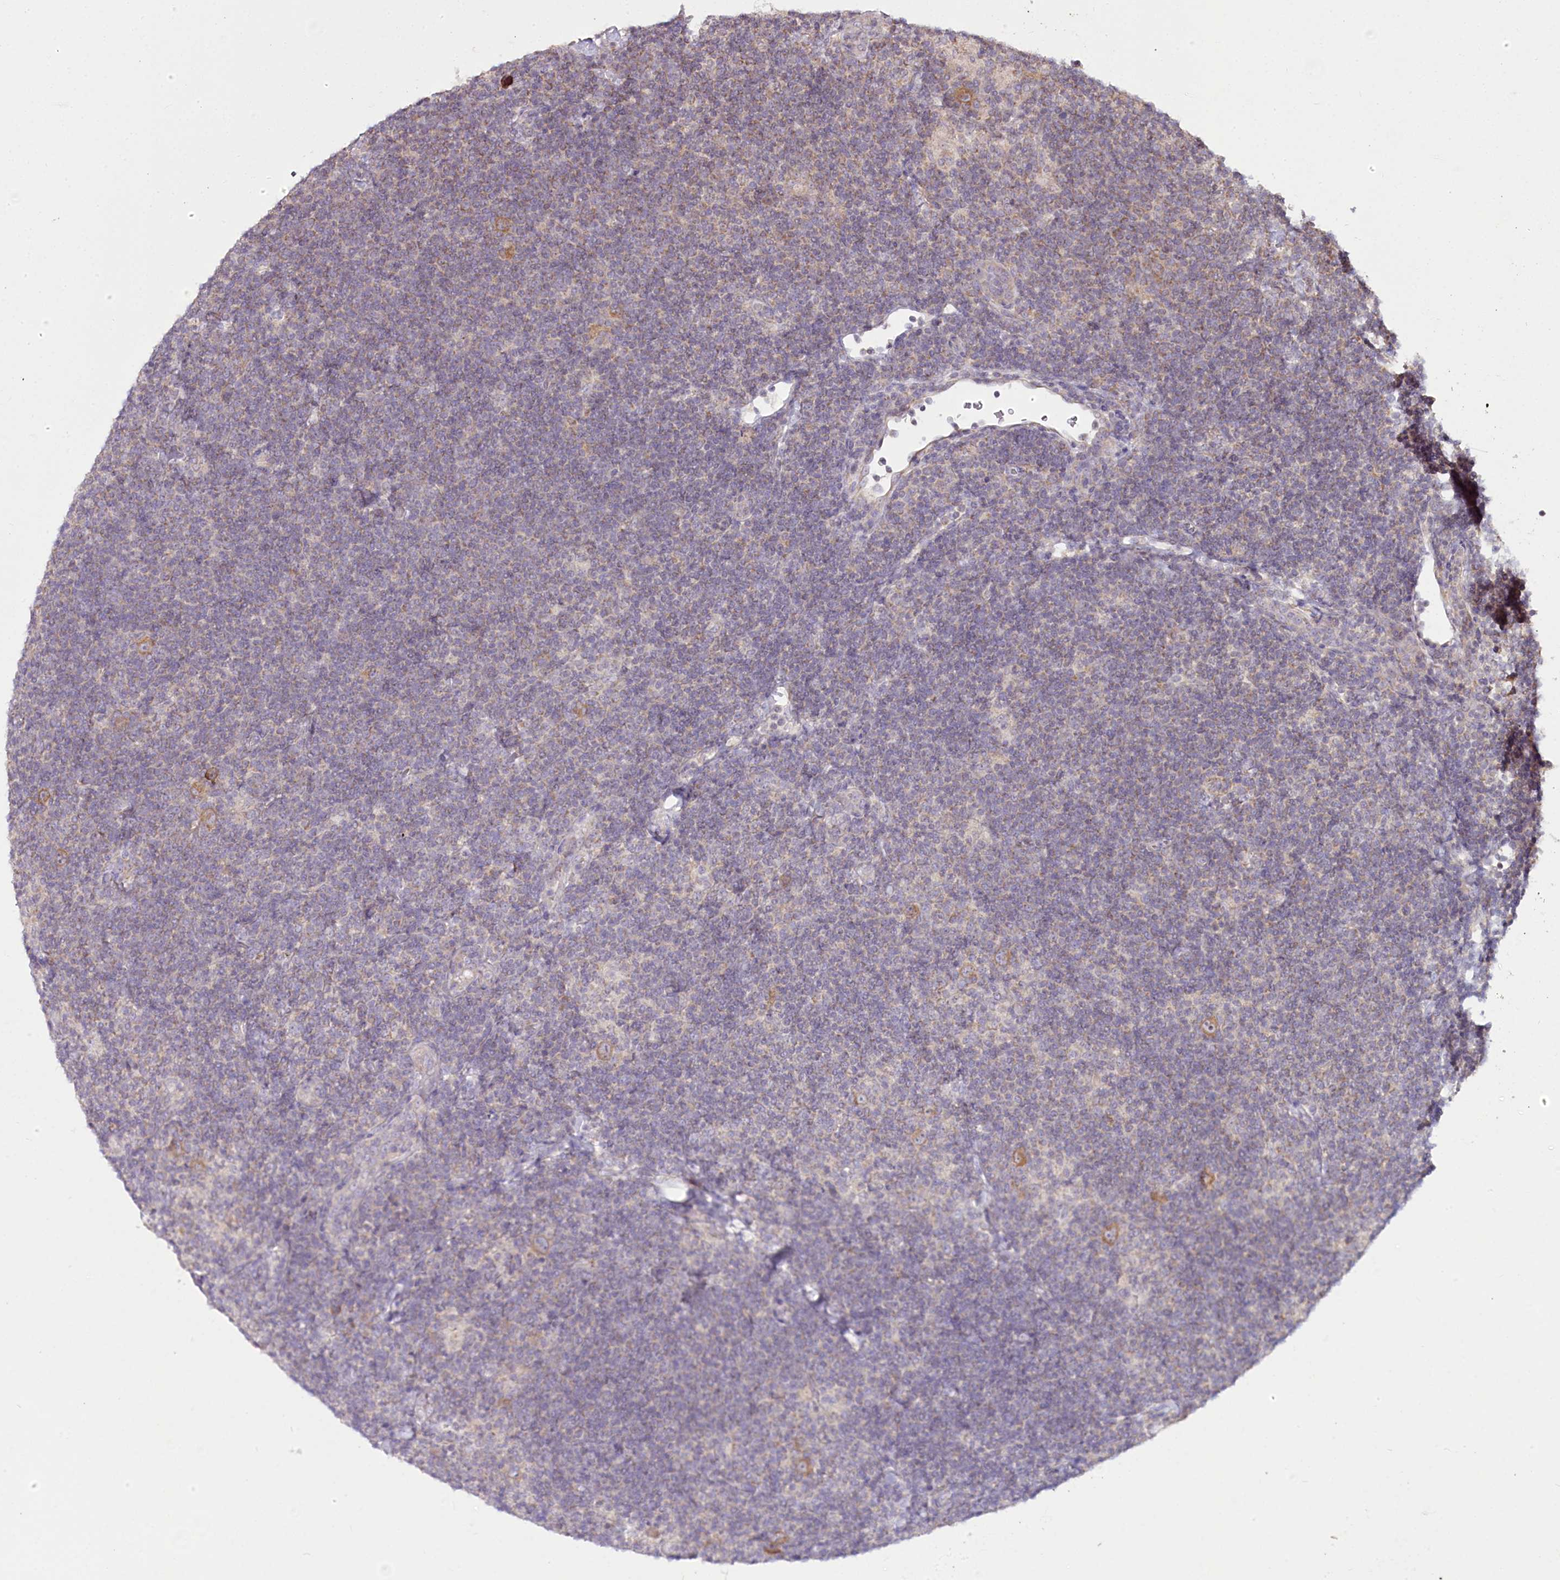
{"staining": {"intensity": "moderate", "quantity": ">75%", "location": "cytoplasmic/membranous"}, "tissue": "lymphoma", "cell_type": "Tumor cells", "image_type": "cancer", "snomed": [{"axis": "morphology", "description": "Hodgkin's disease, NOS"}, {"axis": "topography", "description": "Lymph node"}], "caption": "Hodgkin's disease was stained to show a protein in brown. There is medium levels of moderate cytoplasmic/membranous staining in about >75% of tumor cells.", "gene": "ACOX2", "patient": {"sex": "female", "age": 57}}